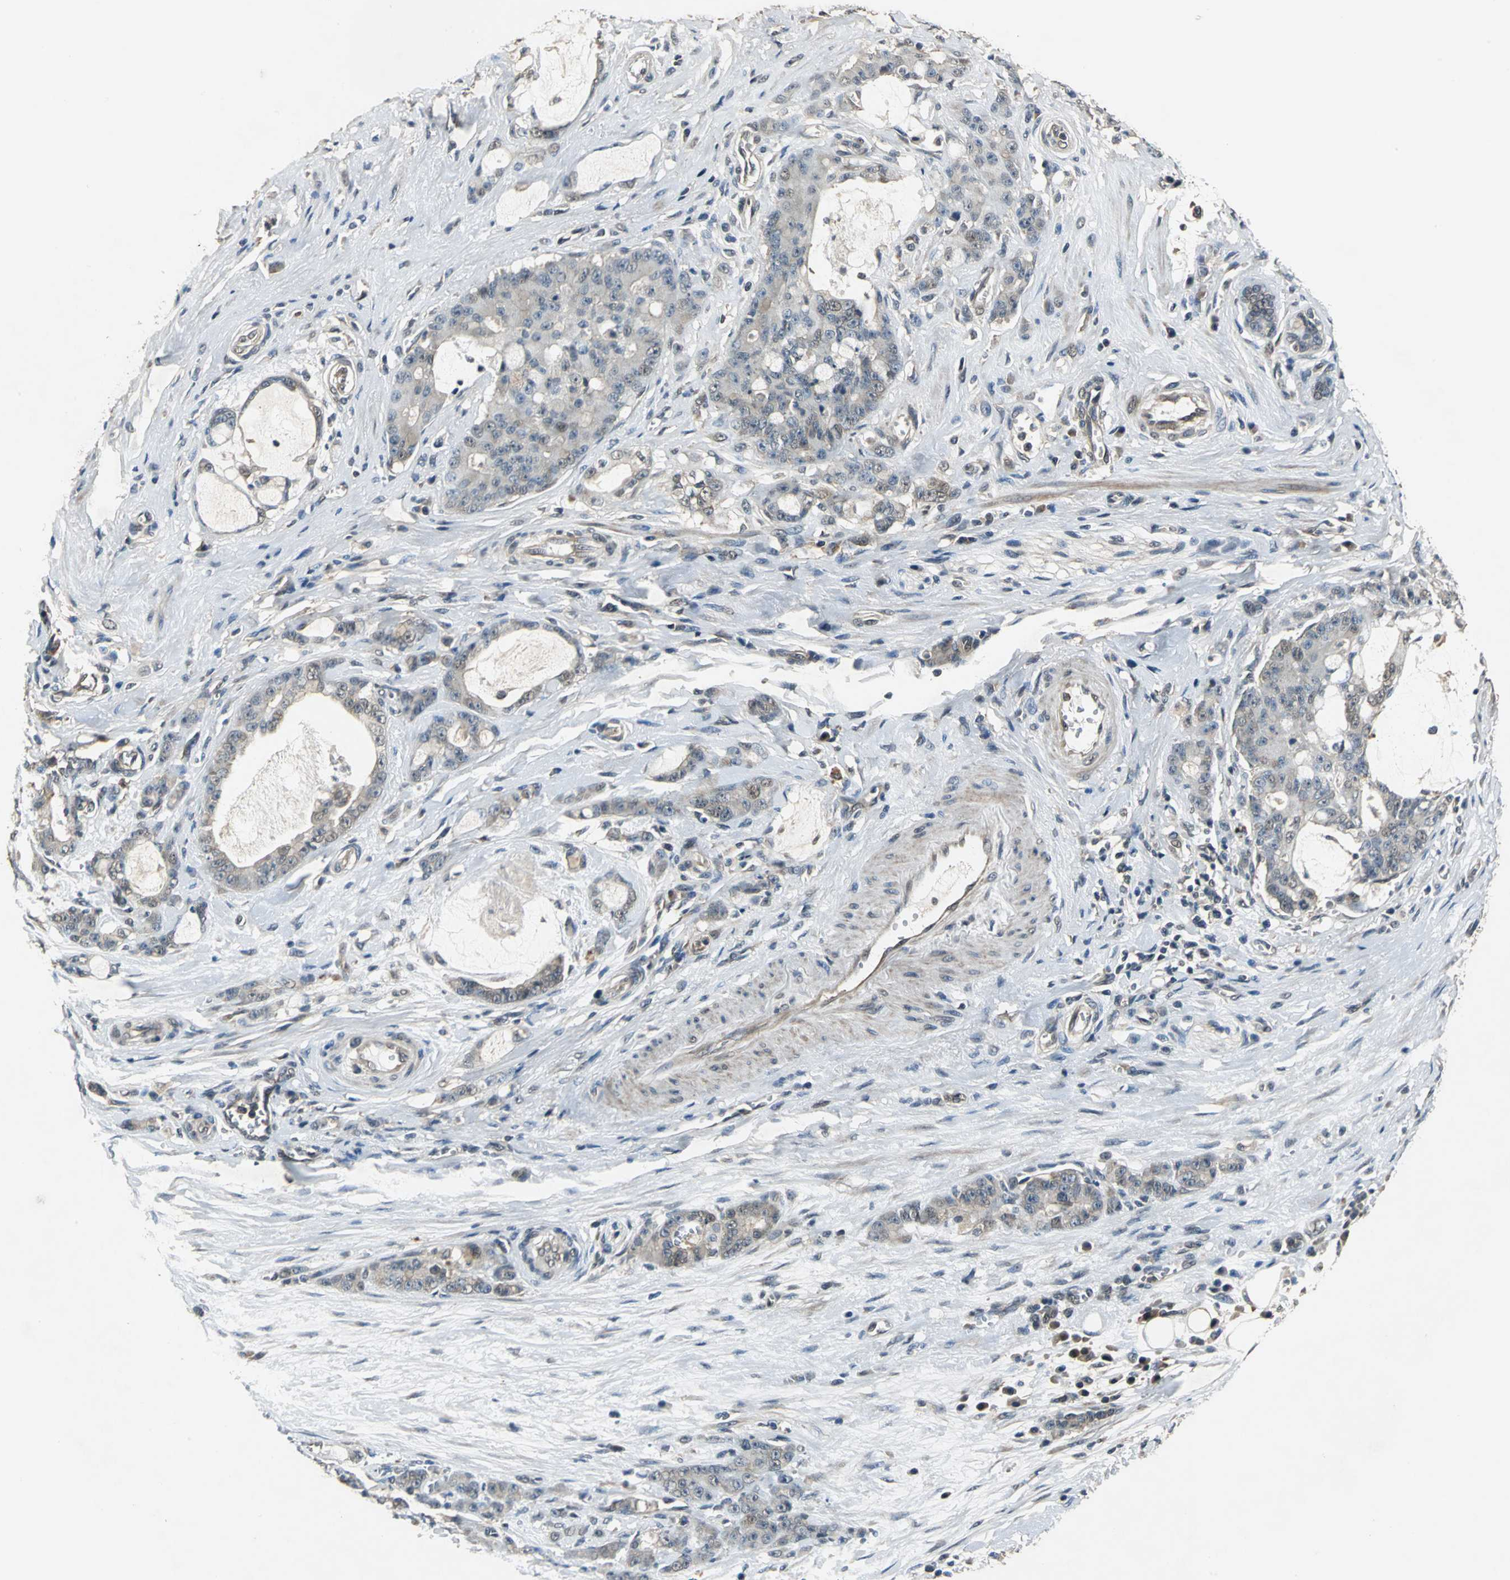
{"staining": {"intensity": "weak", "quantity": ">75%", "location": "cytoplasmic/membranous"}, "tissue": "pancreatic cancer", "cell_type": "Tumor cells", "image_type": "cancer", "snomed": [{"axis": "morphology", "description": "Adenocarcinoma, NOS"}, {"axis": "topography", "description": "Pancreas"}], "caption": "High-magnification brightfield microscopy of pancreatic adenocarcinoma stained with DAB (3,3'-diaminobenzidine) (brown) and counterstained with hematoxylin (blue). tumor cells exhibit weak cytoplasmic/membranous positivity is present in about>75% of cells. (IHC, brightfield microscopy, high magnification).", "gene": "EIF2B2", "patient": {"sex": "female", "age": 73}}